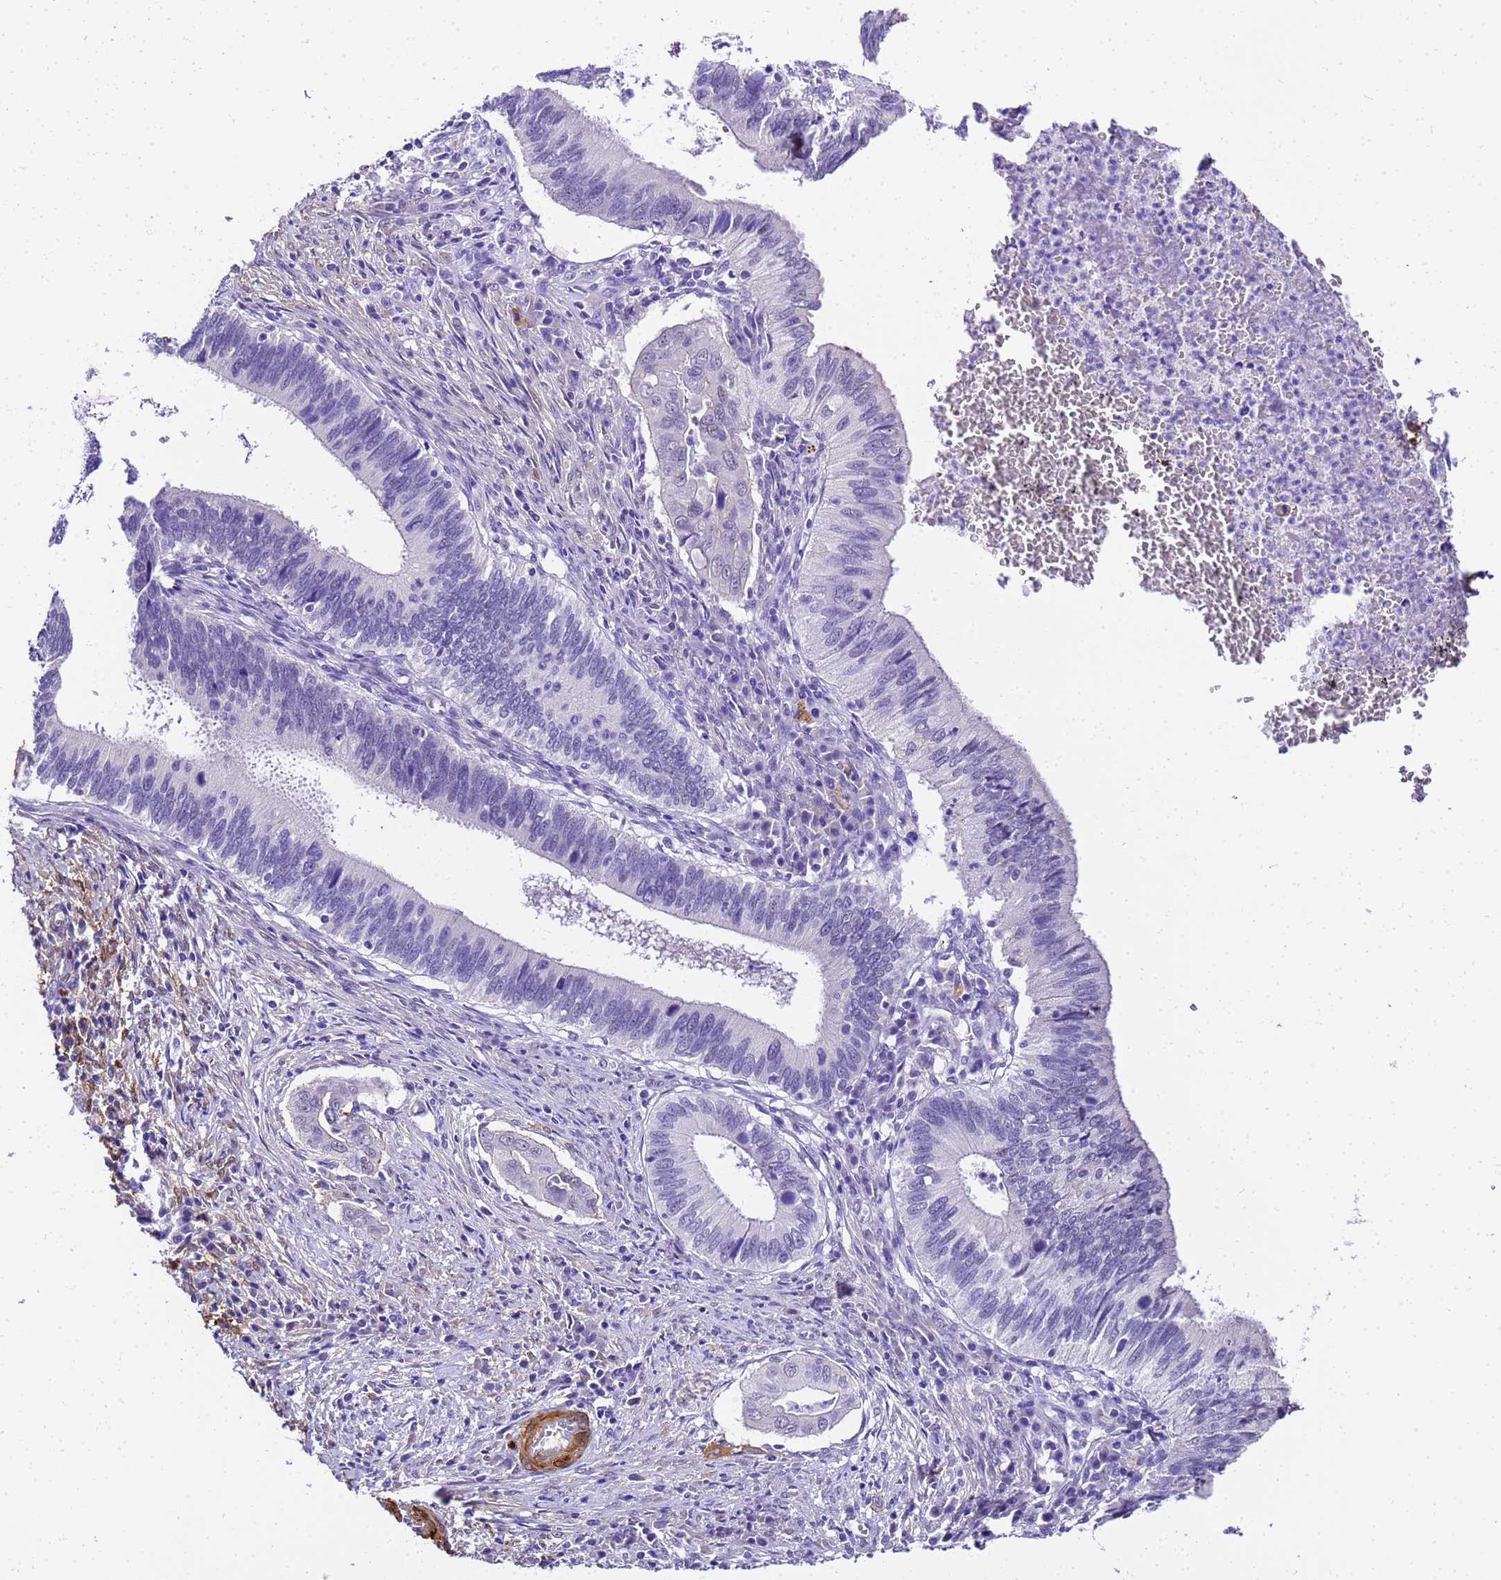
{"staining": {"intensity": "negative", "quantity": "none", "location": "none"}, "tissue": "cervical cancer", "cell_type": "Tumor cells", "image_type": "cancer", "snomed": [{"axis": "morphology", "description": "Adenocarcinoma, NOS"}, {"axis": "topography", "description": "Cervix"}], "caption": "An image of cervical adenocarcinoma stained for a protein shows no brown staining in tumor cells.", "gene": "HSPB6", "patient": {"sex": "female", "age": 42}}